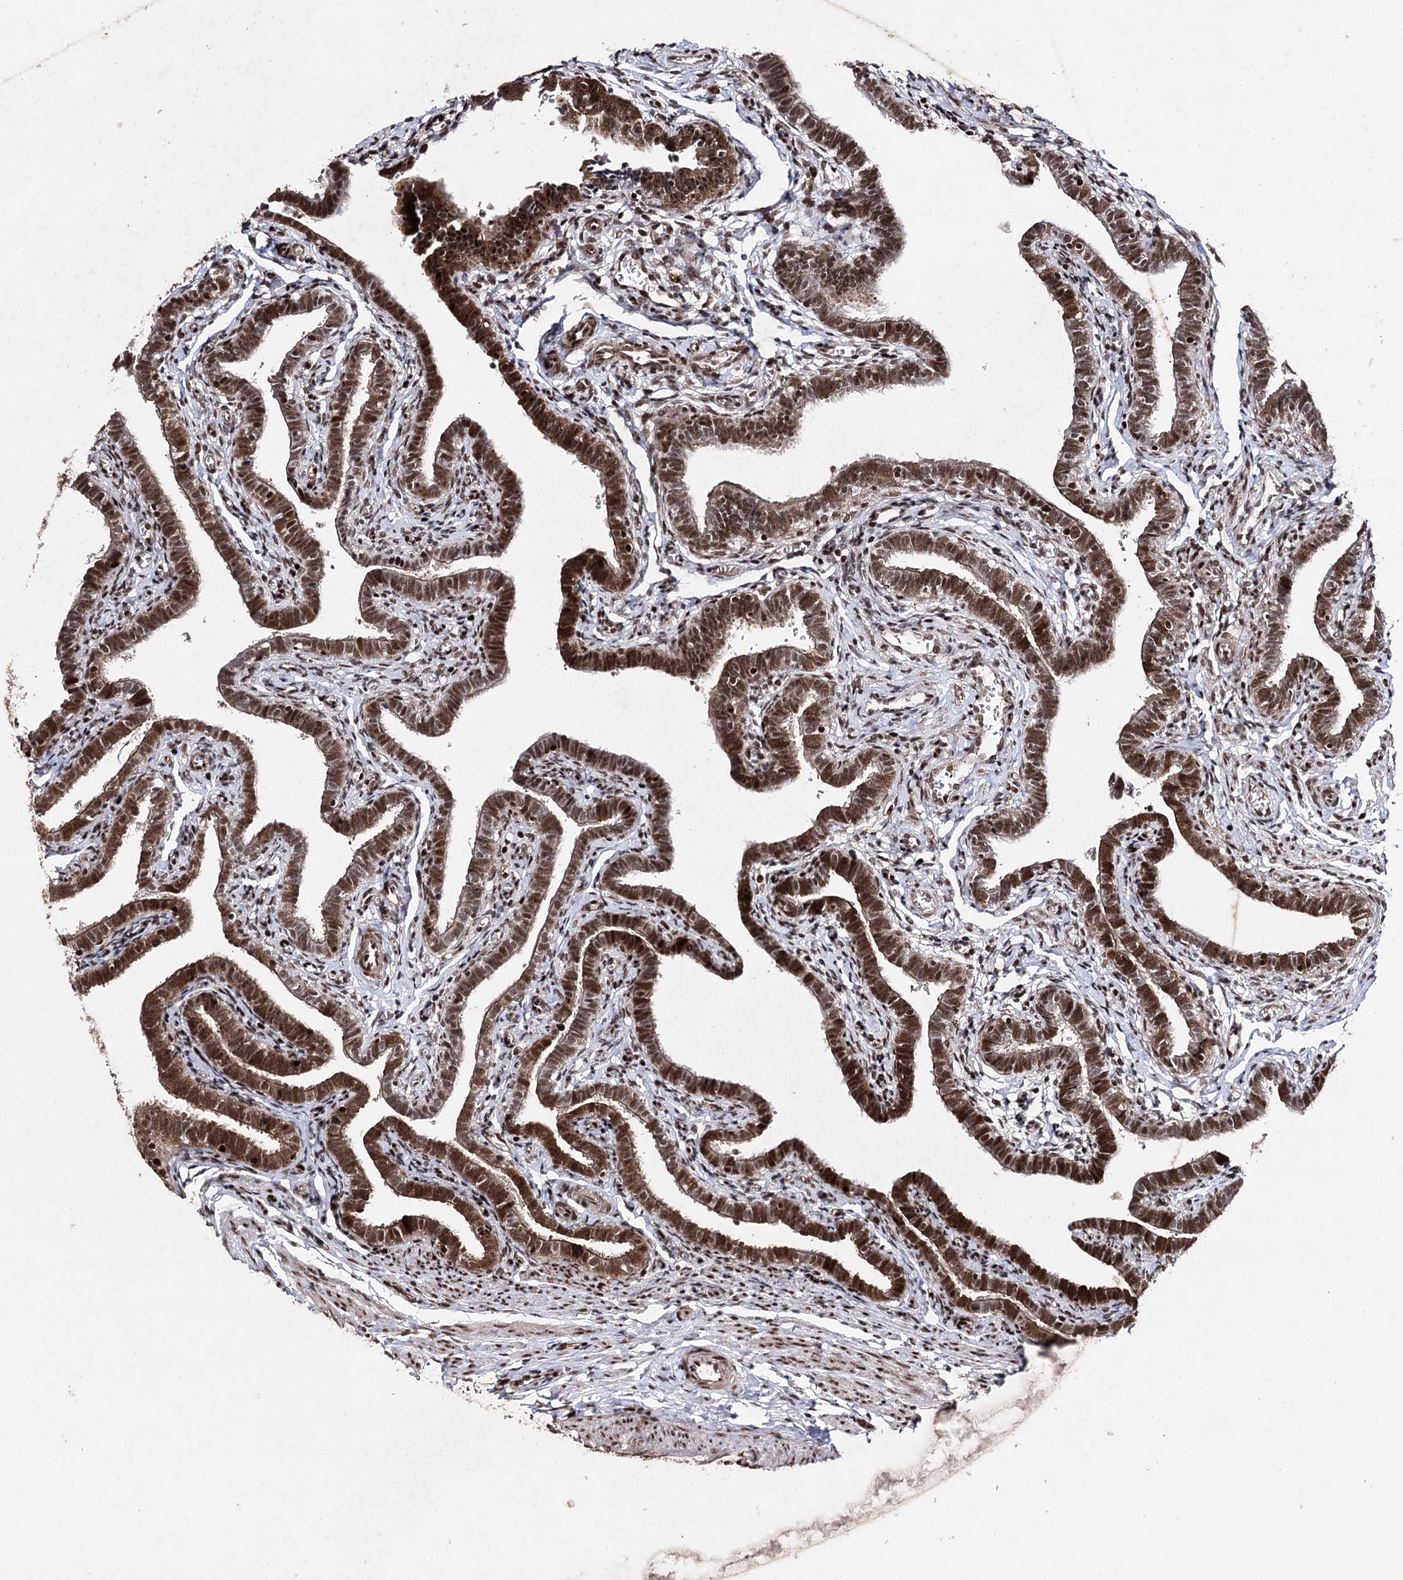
{"staining": {"intensity": "strong", "quantity": ">75%", "location": "cytoplasmic/membranous,nuclear"}, "tissue": "fallopian tube", "cell_type": "Glandular cells", "image_type": "normal", "snomed": [{"axis": "morphology", "description": "Normal tissue, NOS"}, {"axis": "topography", "description": "Fallopian tube"}], "caption": "An IHC image of normal tissue is shown. Protein staining in brown shows strong cytoplasmic/membranous,nuclear positivity in fallopian tube within glandular cells.", "gene": "PDCD4", "patient": {"sex": "female", "age": 36}}